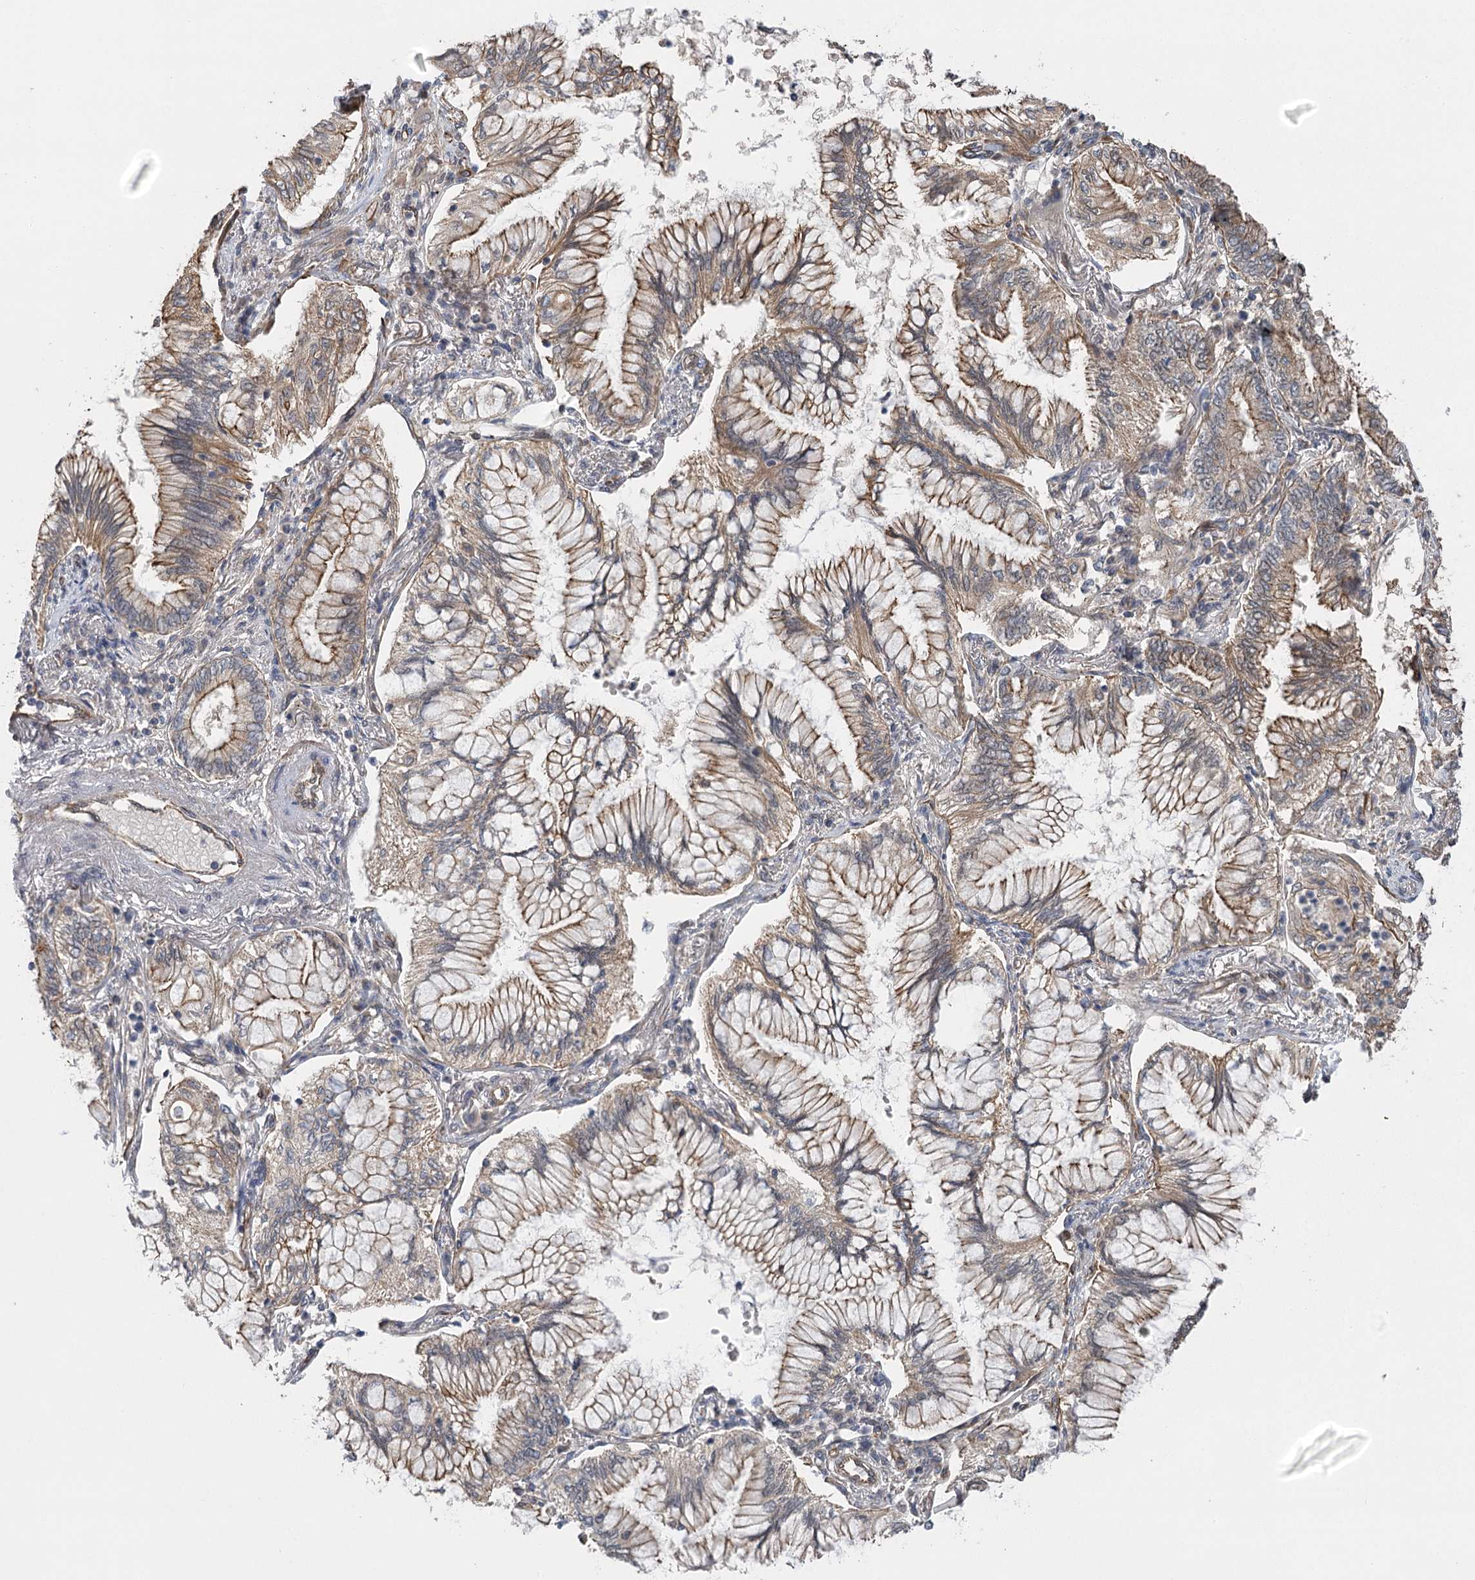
{"staining": {"intensity": "moderate", "quantity": ">75%", "location": "cytoplasmic/membranous"}, "tissue": "lung cancer", "cell_type": "Tumor cells", "image_type": "cancer", "snomed": [{"axis": "morphology", "description": "Adenocarcinoma, NOS"}, {"axis": "topography", "description": "Lung"}], "caption": "Human lung cancer stained for a protein (brown) shows moderate cytoplasmic/membranous positive expression in approximately >75% of tumor cells.", "gene": "RWDD4", "patient": {"sex": "female", "age": 70}}